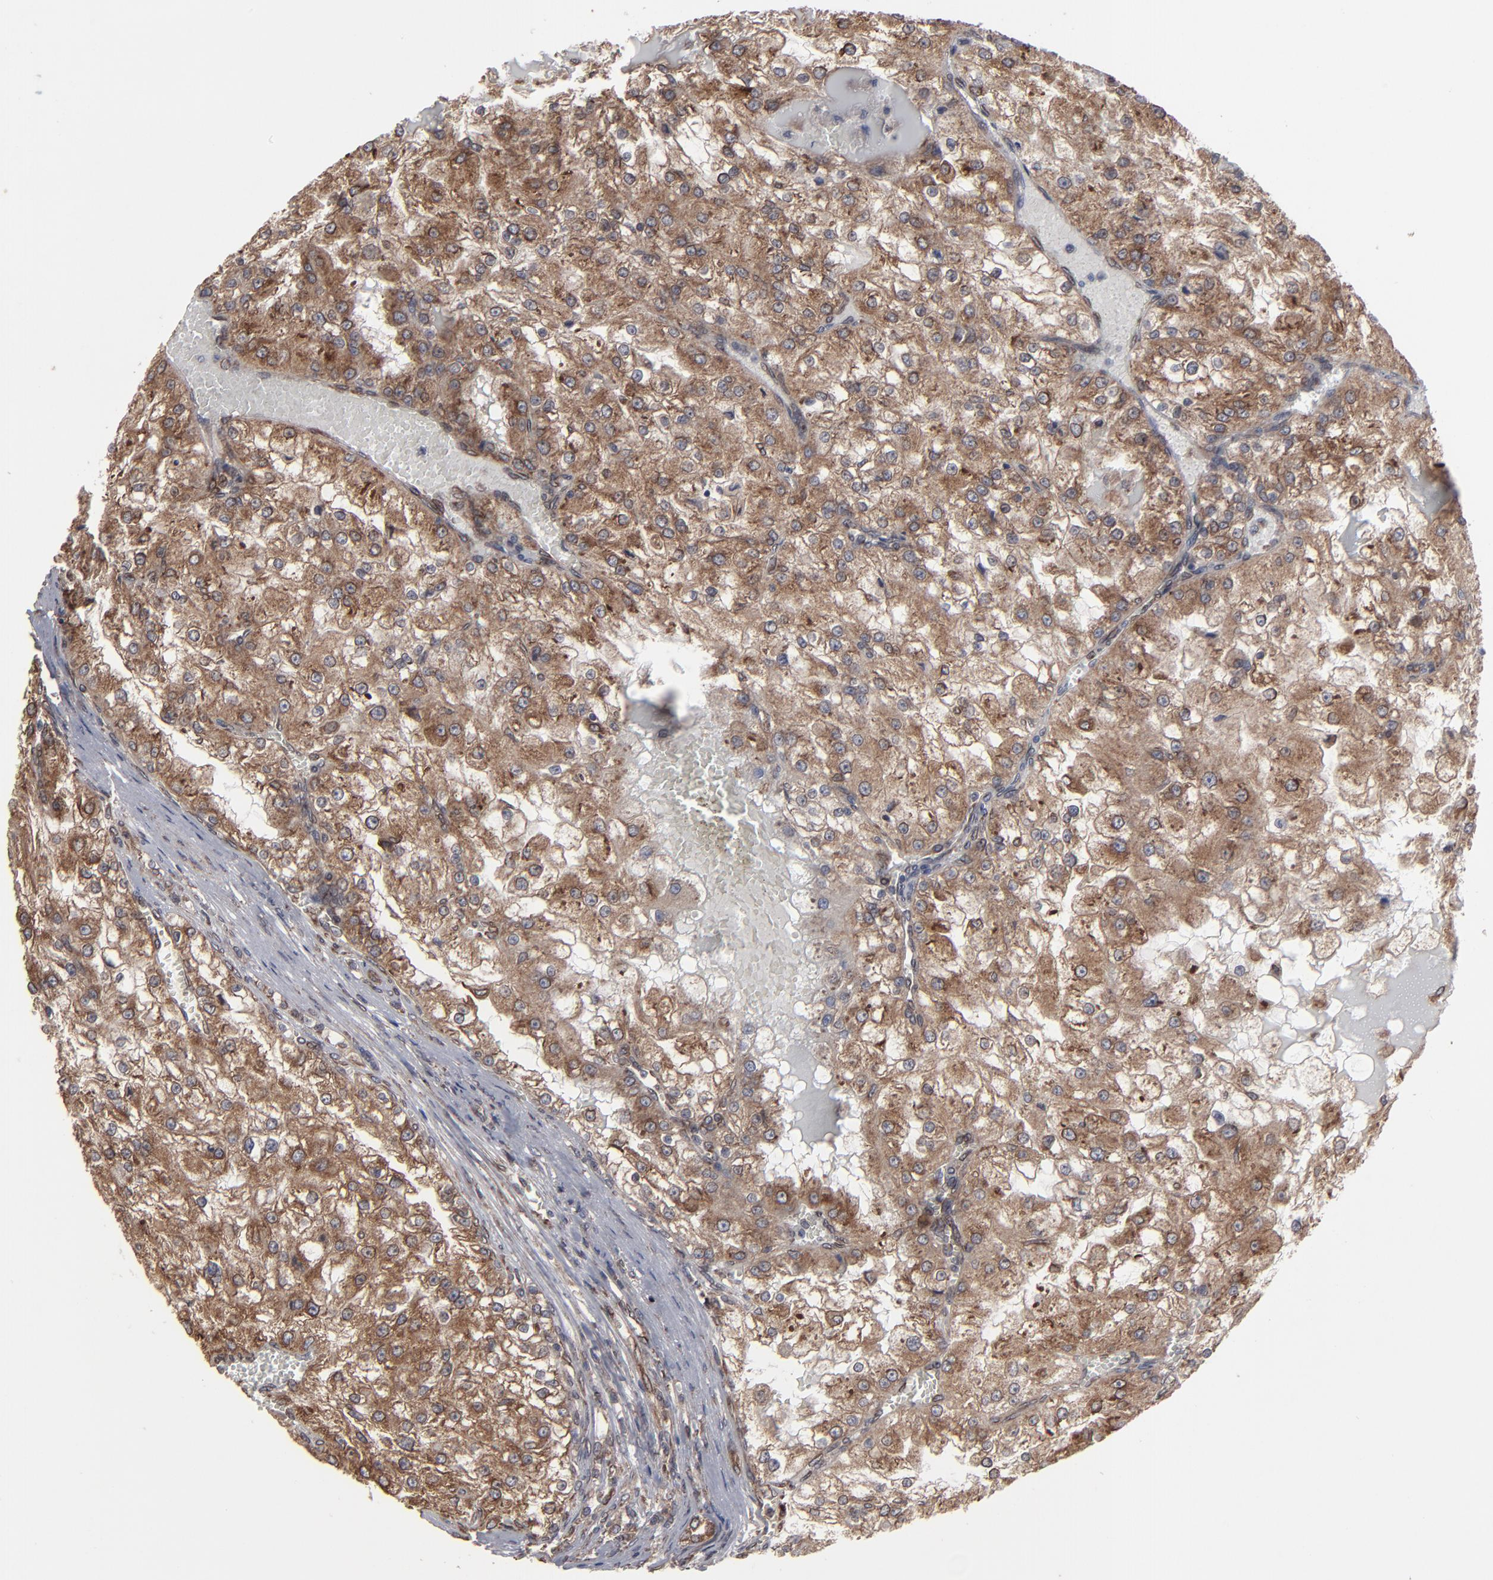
{"staining": {"intensity": "moderate", "quantity": ">75%", "location": "cytoplasmic/membranous"}, "tissue": "renal cancer", "cell_type": "Tumor cells", "image_type": "cancer", "snomed": [{"axis": "morphology", "description": "Adenocarcinoma, NOS"}, {"axis": "topography", "description": "Kidney"}], "caption": "Protein staining exhibits moderate cytoplasmic/membranous staining in about >75% of tumor cells in adenocarcinoma (renal).", "gene": "CNIH1", "patient": {"sex": "female", "age": 74}}